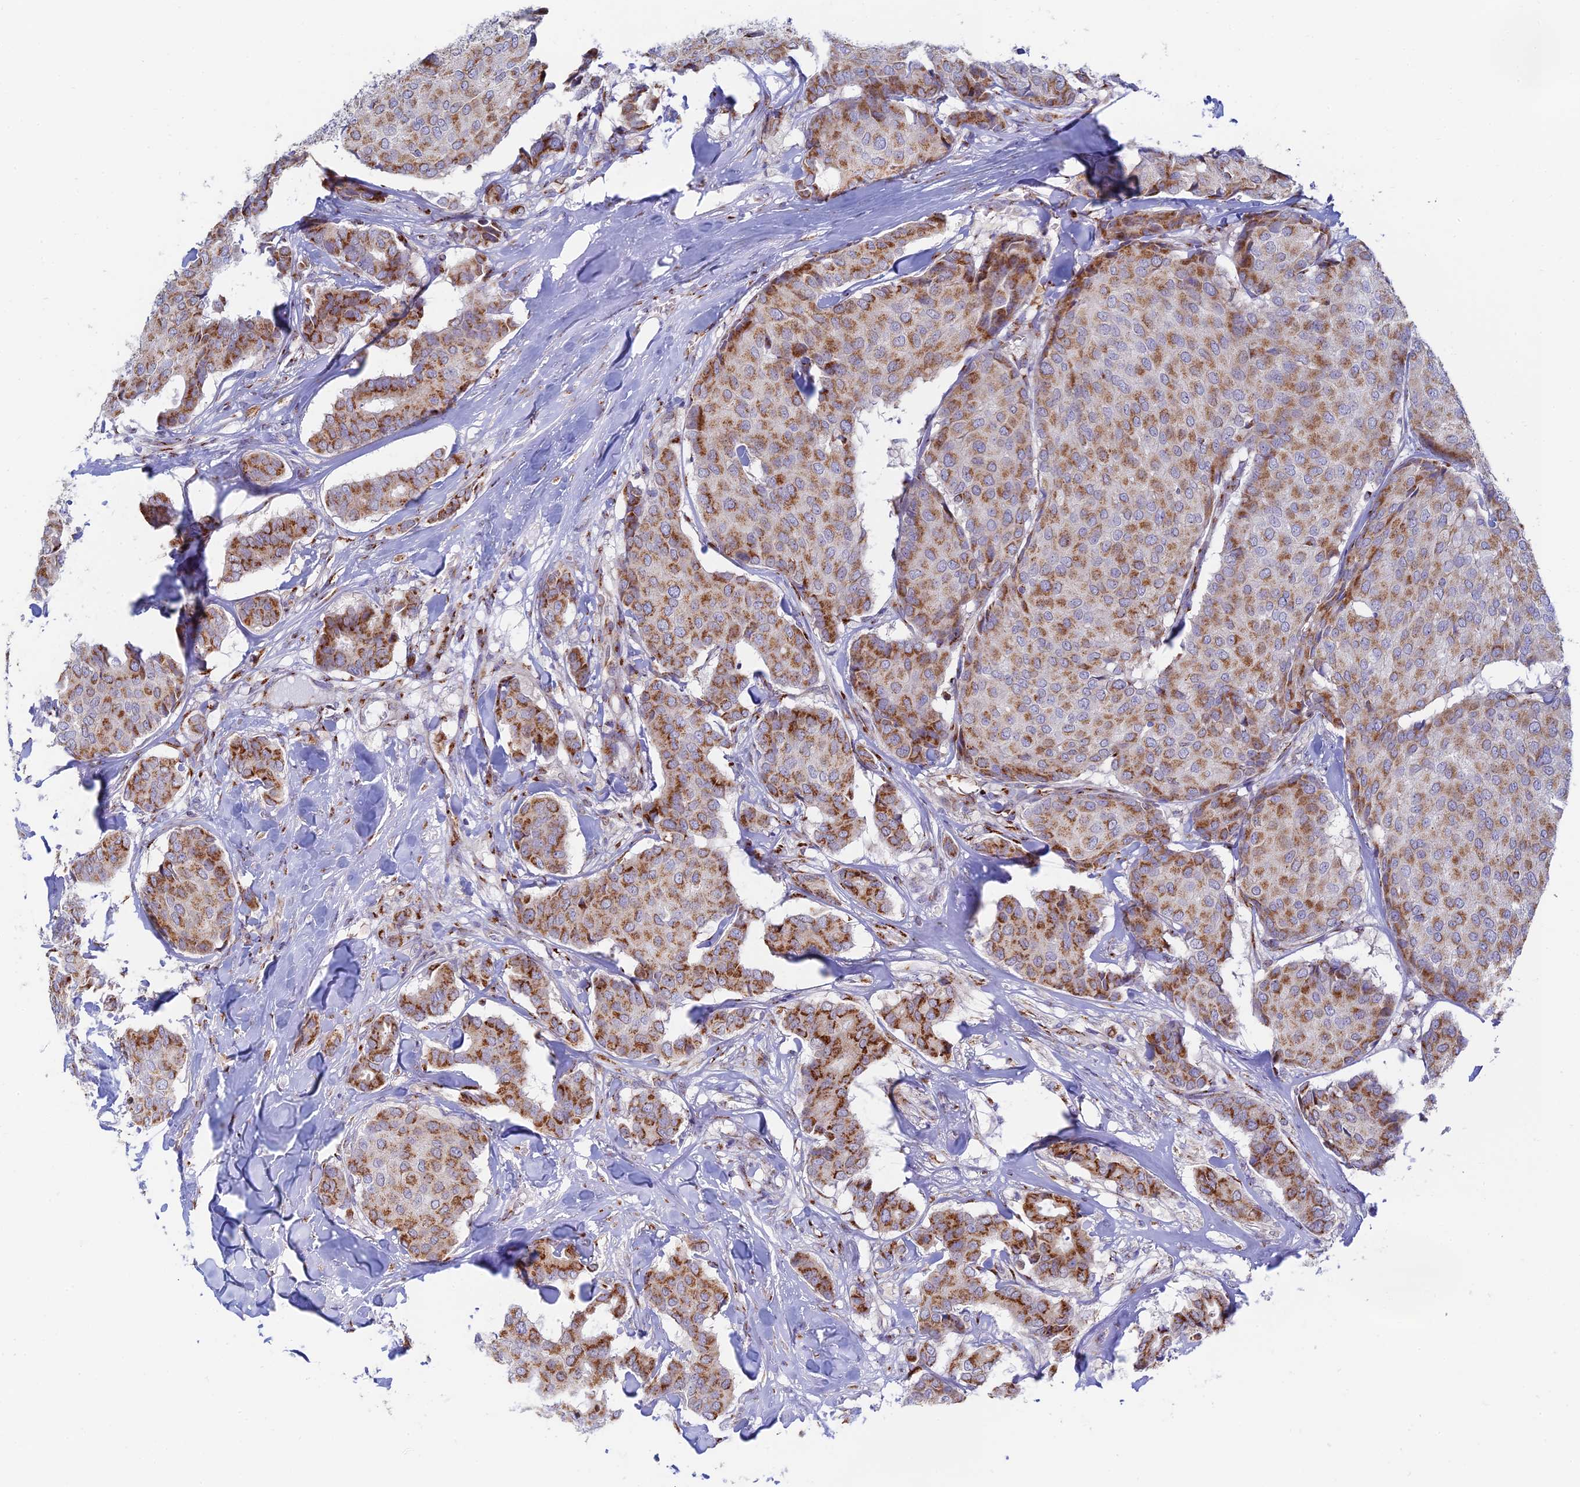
{"staining": {"intensity": "moderate", "quantity": ">75%", "location": "cytoplasmic/membranous"}, "tissue": "breast cancer", "cell_type": "Tumor cells", "image_type": "cancer", "snomed": [{"axis": "morphology", "description": "Duct carcinoma"}, {"axis": "topography", "description": "Breast"}], "caption": "Immunohistochemistry histopathology image of neoplastic tissue: human invasive ductal carcinoma (breast) stained using immunohistochemistry (IHC) demonstrates medium levels of moderate protein expression localized specifically in the cytoplasmic/membranous of tumor cells, appearing as a cytoplasmic/membranous brown color.", "gene": "HS2ST1", "patient": {"sex": "female", "age": 75}}